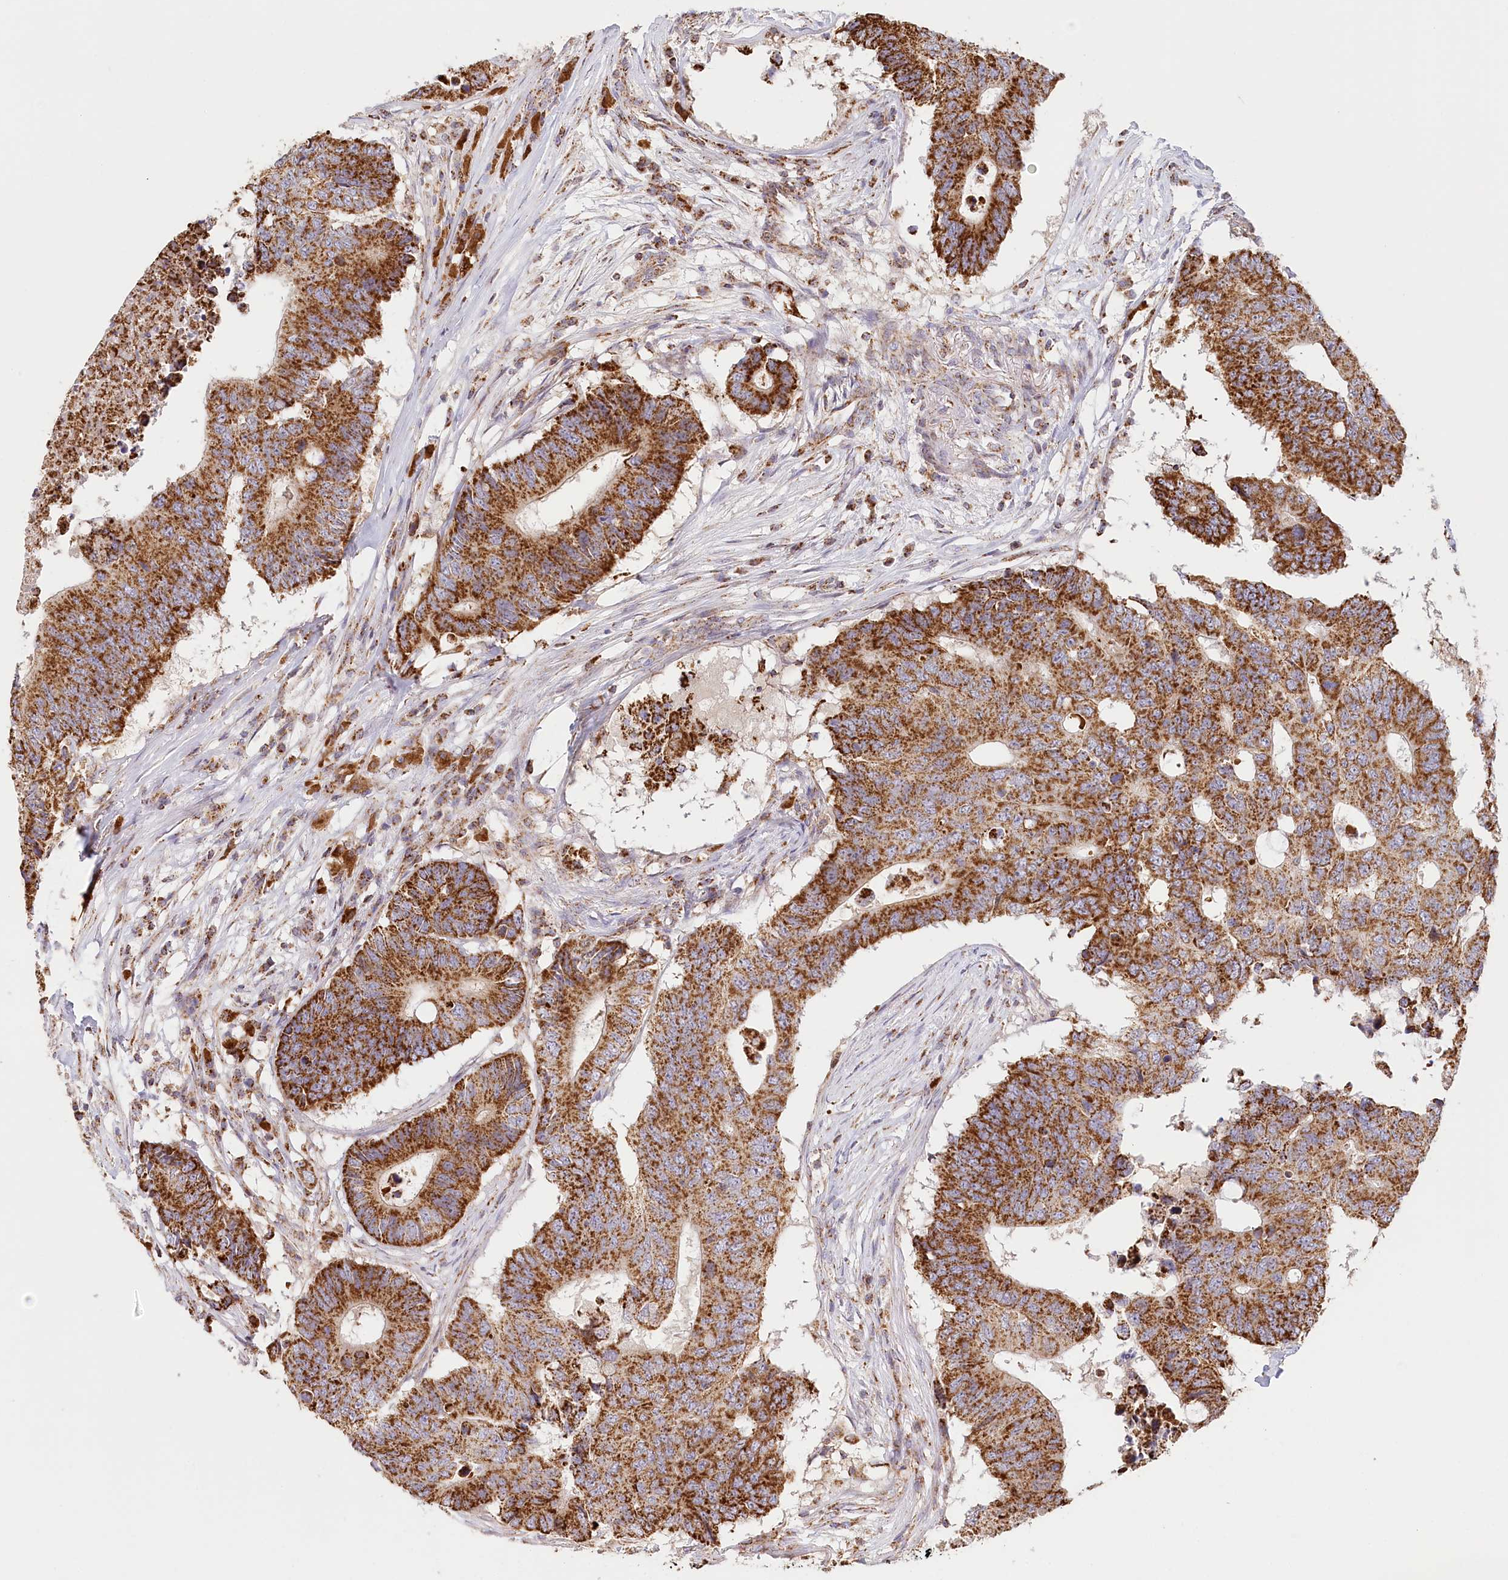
{"staining": {"intensity": "strong", "quantity": ">75%", "location": "cytoplasmic/membranous"}, "tissue": "colorectal cancer", "cell_type": "Tumor cells", "image_type": "cancer", "snomed": [{"axis": "morphology", "description": "Adenocarcinoma, NOS"}, {"axis": "topography", "description": "Colon"}], "caption": "A brown stain shows strong cytoplasmic/membranous staining of a protein in human colorectal cancer tumor cells.", "gene": "UMPS", "patient": {"sex": "male", "age": 71}}